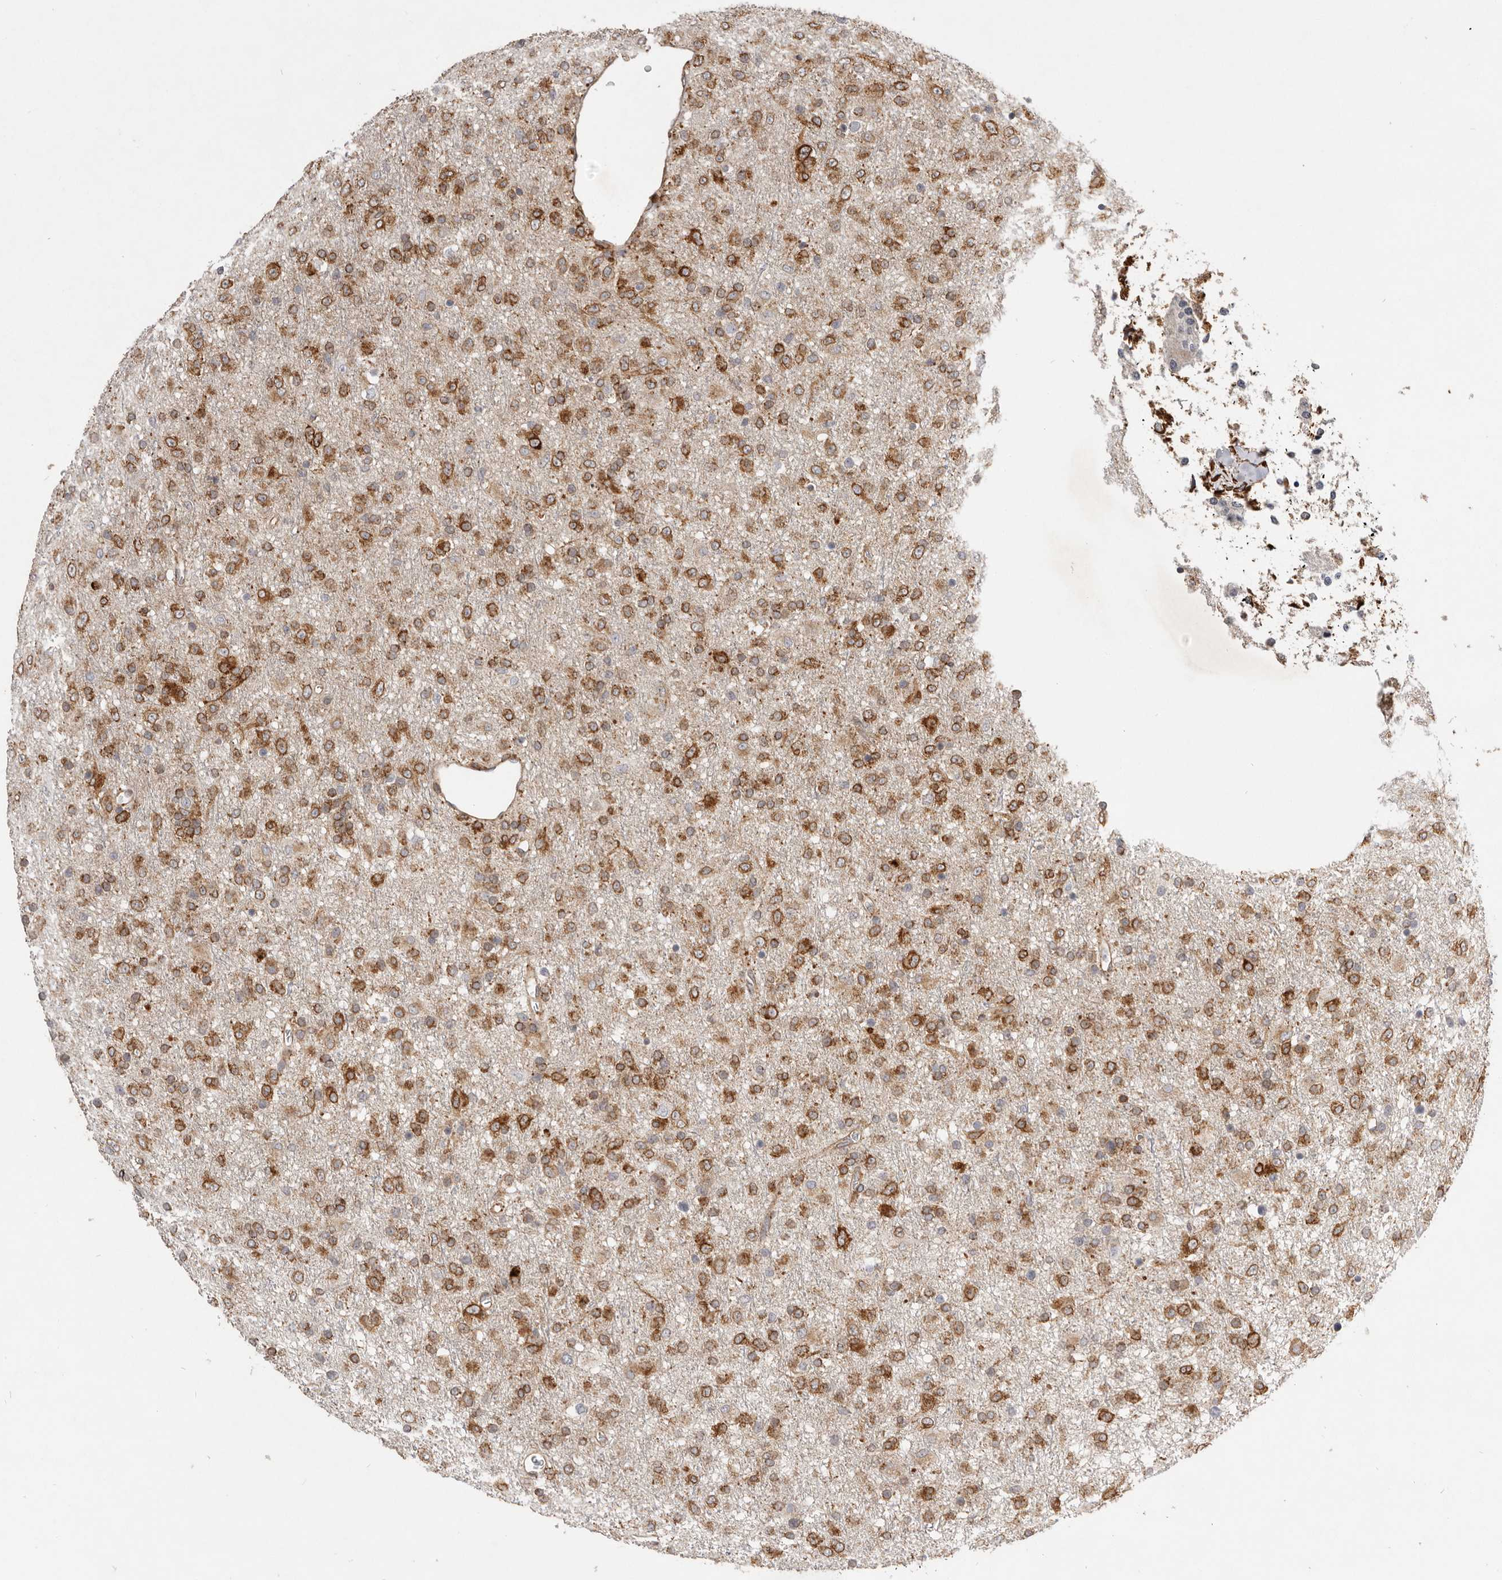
{"staining": {"intensity": "moderate", "quantity": ">75%", "location": "cytoplasmic/membranous"}, "tissue": "glioma", "cell_type": "Tumor cells", "image_type": "cancer", "snomed": [{"axis": "morphology", "description": "Glioma, malignant, Low grade"}, {"axis": "topography", "description": "Brain"}], "caption": "Immunohistochemical staining of human glioma demonstrates moderate cytoplasmic/membranous protein staining in approximately >75% of tumor cells.", "gene": "WDTC1", "patient": {"sex": "male", "age": 65}}